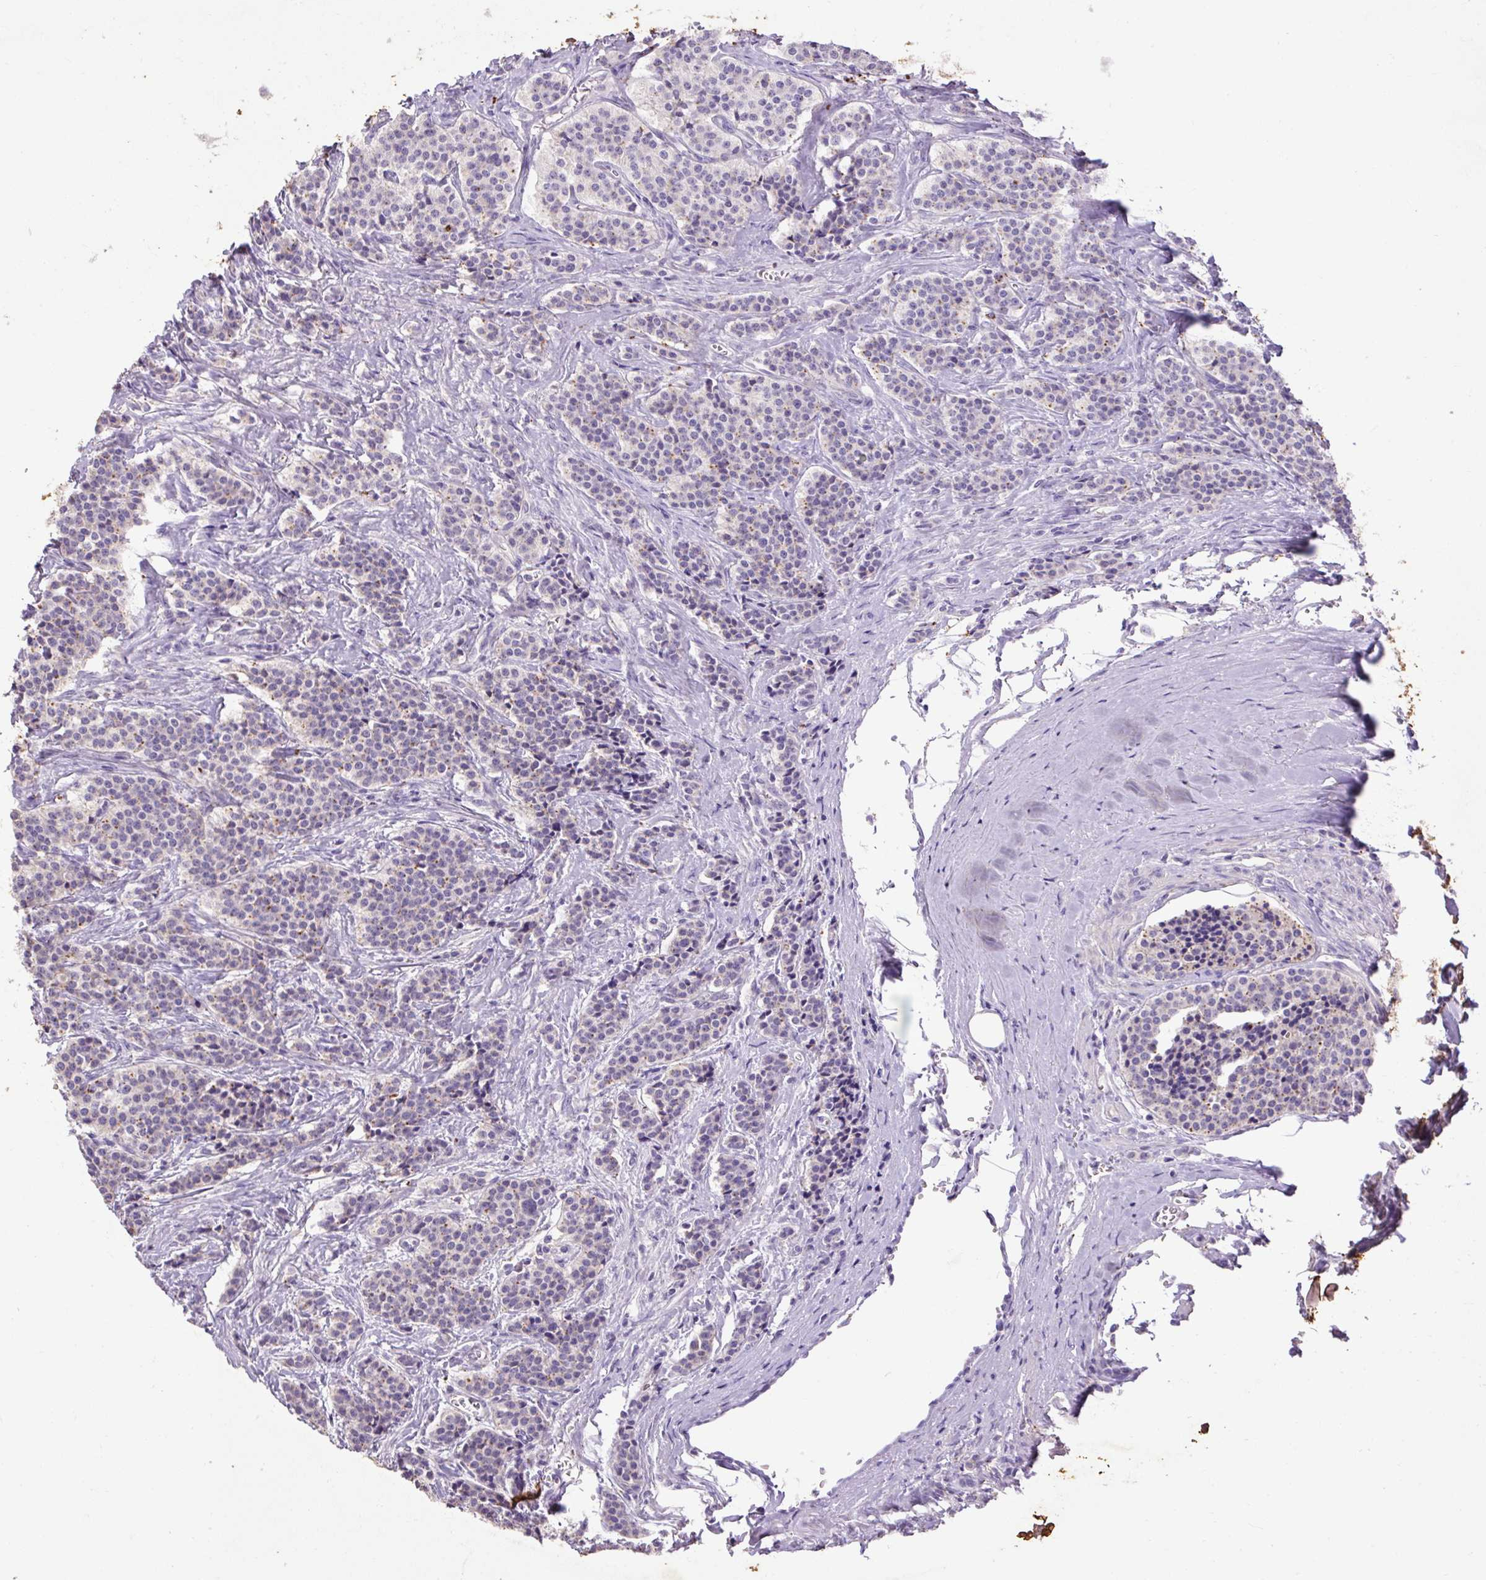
{"staining": {"intensity": "weak", "quantity": "<25%", "location": "cytoplasmic/membranous"}, "tissue": "carcinoid", "cell_type": "Tumor cells", "image_type": "cancer", "snomed": [{"axis": "morphology", "description": "Carcinoid, malignant, NOS"}, {"axis": "topography", "description": "Small intestine"}], "caption": "This is a image of immunohistochemistry staining of malignant carcinoid, which shows no staining in tumor cells.", "gene": "LRTM2", "patient": {"sex": "male", "age": 63}}